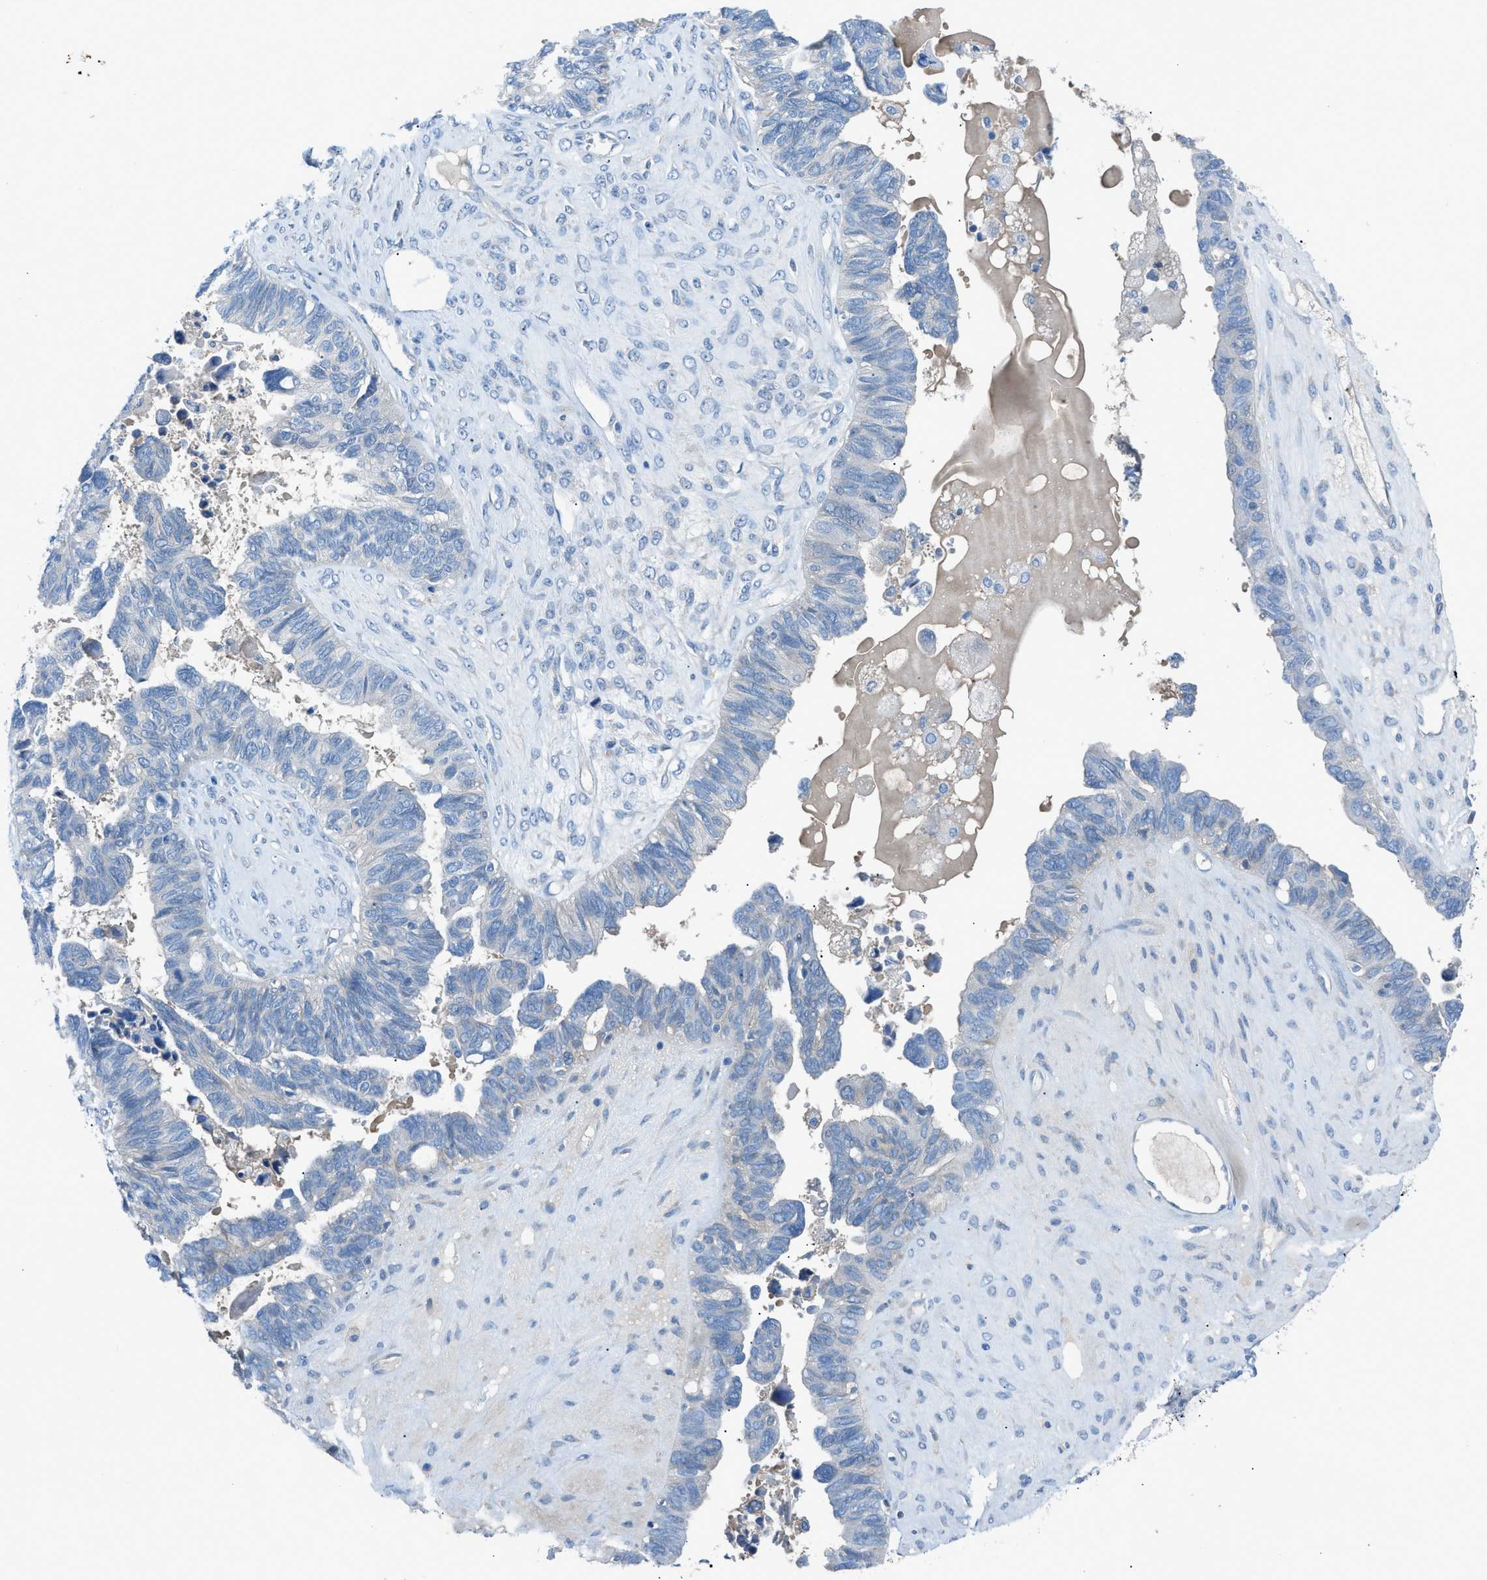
{"staining": {"intensity": "negative", "quantity": "none", "location": "none"}, "tissue": "ovarian cancer", "cell_type": "Tumor cells", "image_type": "cancer", "snomed": [{"axis": "morphology", "description": "Cystadenocarcinoma, serous, NOS"}, {"axis": "topography", "description": "Ovary"}], "caption": "The micrograph reveals no significant staining in tumor cells of serous cystadenocarcinoma (ovarian).", "gene": "C5AR2", "patient": {"sex": "female", "age": 79}}